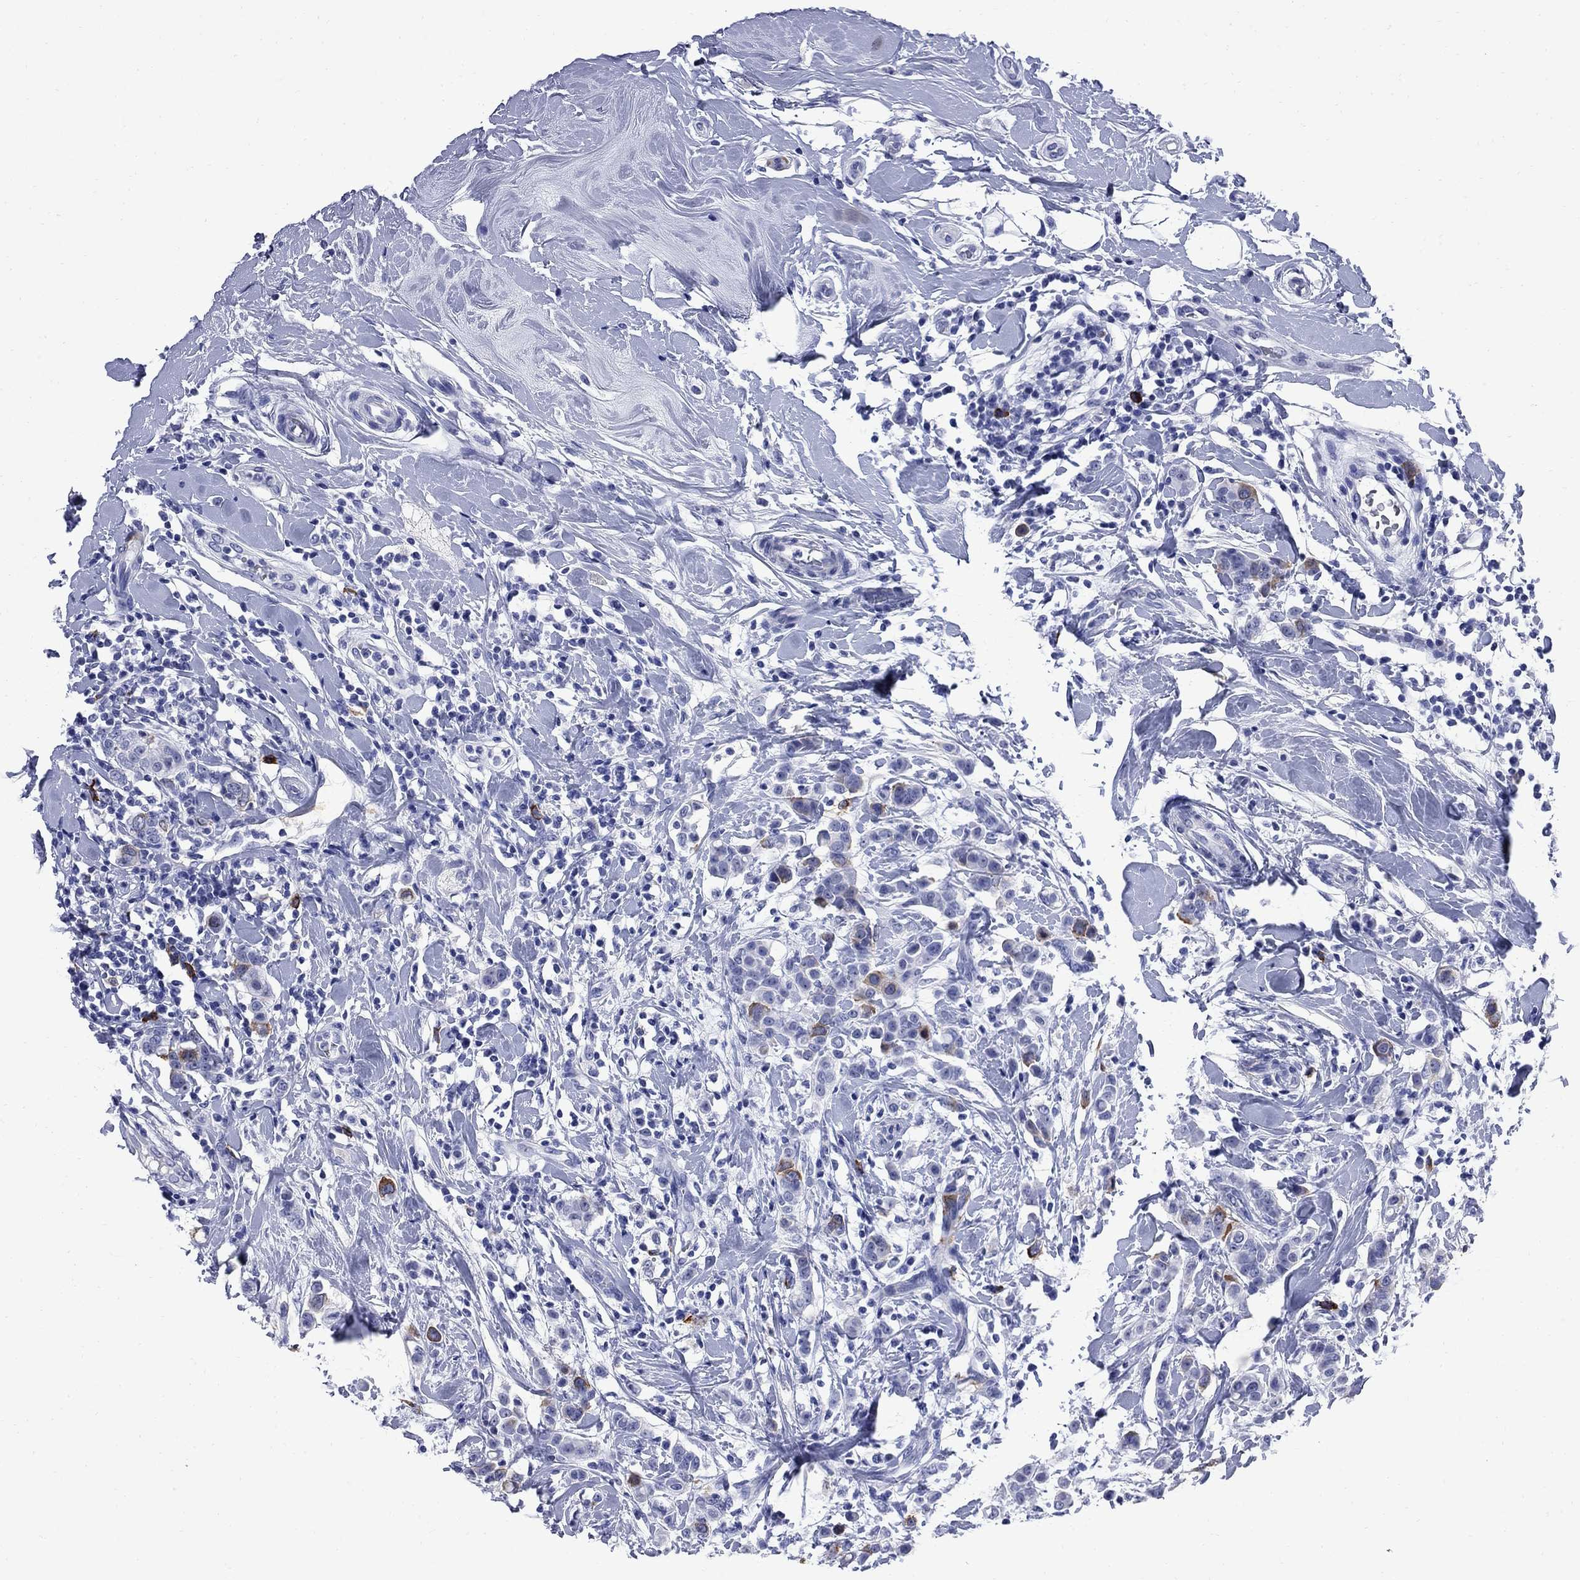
{"staining": {"intensity": "strong", "quantity": "<25%", "location": "cytoplasmic/membranous"}, "tissue": "breast cancer", "cell_type": "Tumor cells", "image_type": "cancer", "snomed": [{"axis": "morphology", "description": "Duct carcinoma"}, {"axis": "topography", "description": "Breast"}], "caption": "Human breast invasive ductal carcinoma stained with a protein marker demonstrates strong staining in tumor cells.", "gene": "TACC3", "patient": {"sex": "female", "age": 27}}